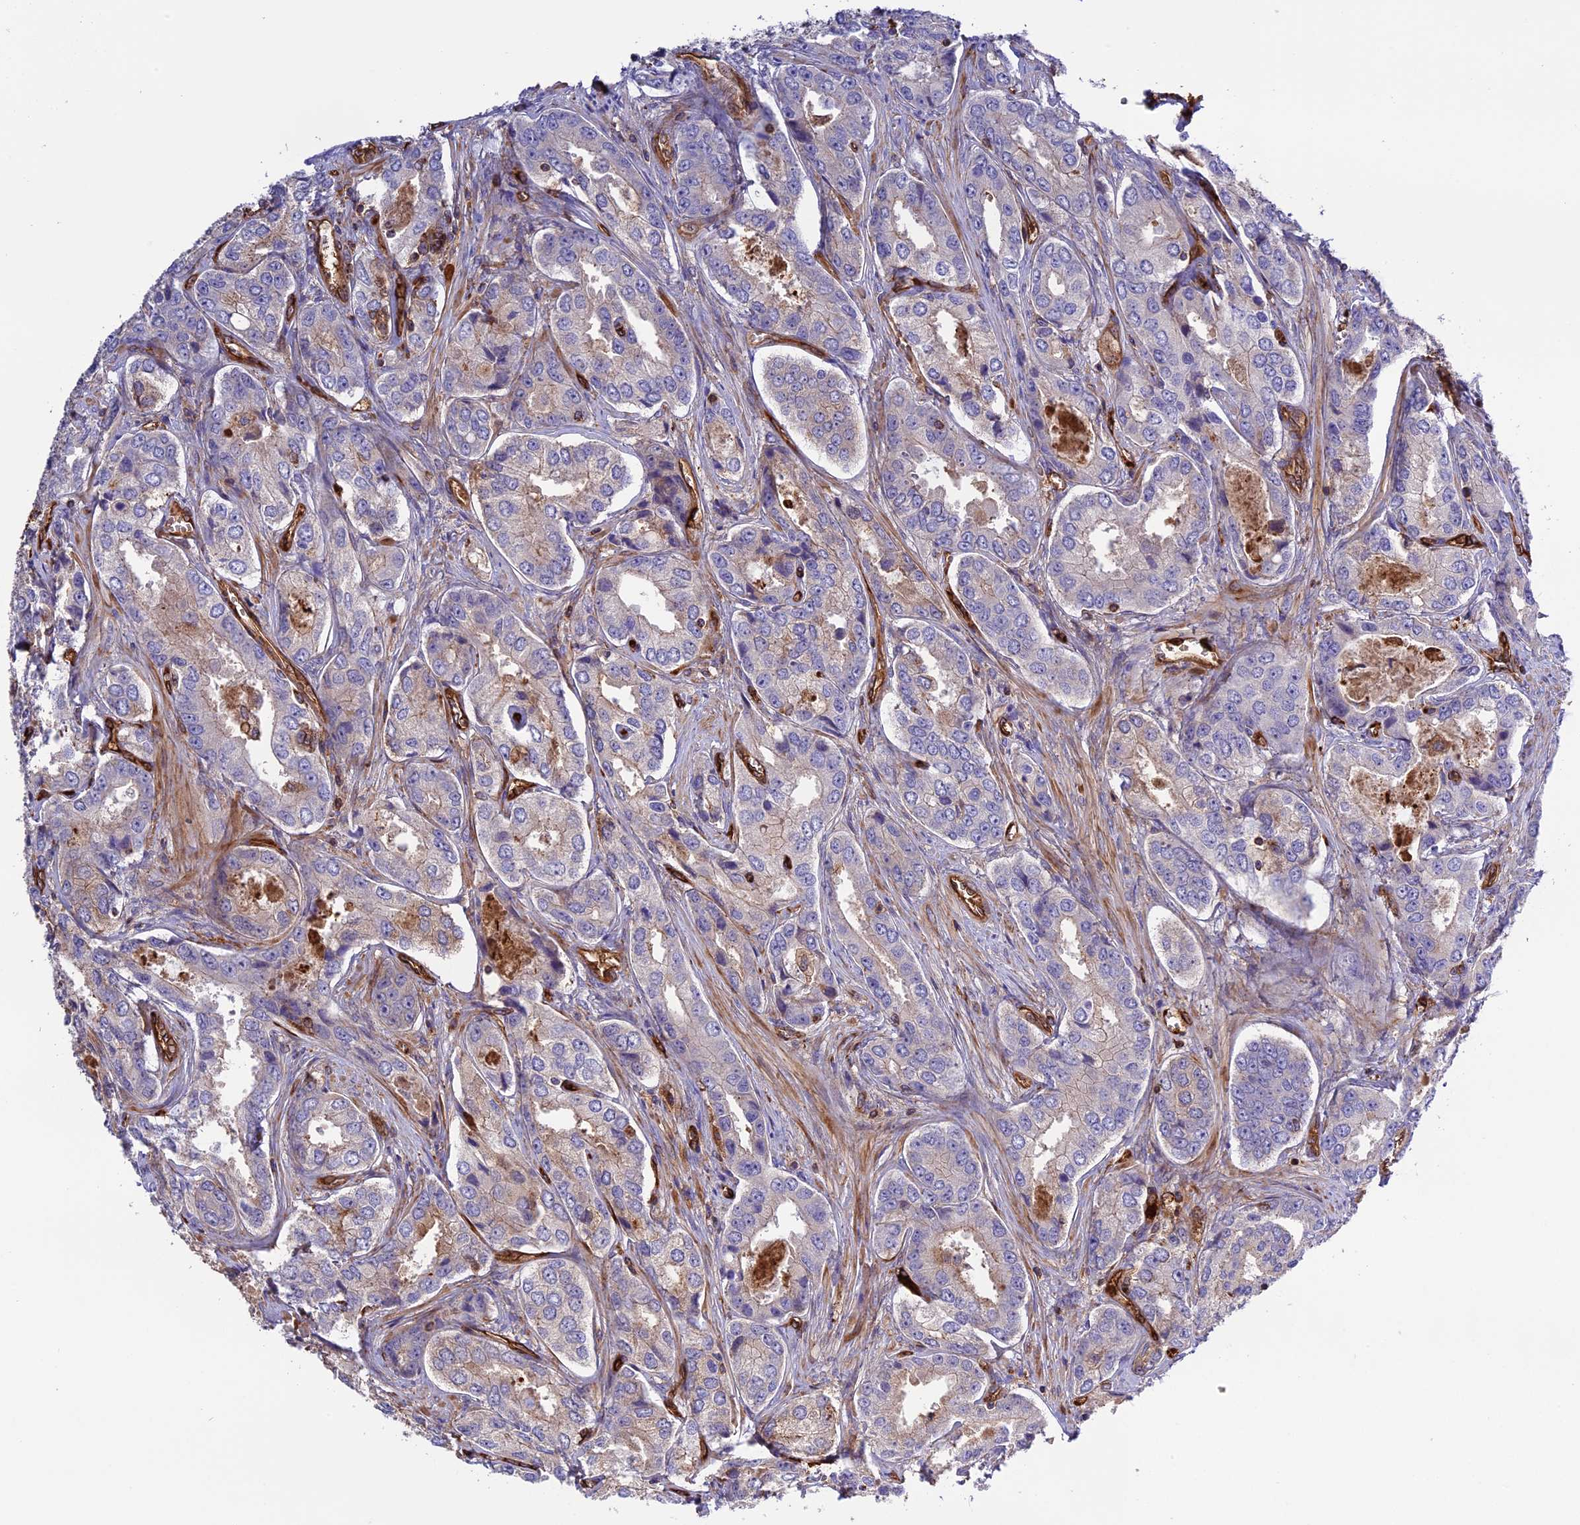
{"staining": {"intensity": "negative", "quantity": "none", "location": "none"}, "tissue": "prostate cancer", "cell_type": "Tumor cells", "image_type": "cancer", "snomed": [{"axis": "morphology", "description": "Adenocarcinoma, Low grade"}, {"axis": "topography", "description": "Prostate"}], "caption": "Histopathology image shows no protein expression in tumor cells of adenocarcinoma (low-grade) (prostate) tissue.", "gene": "CD99L2", "patient": {"sex": "male", "age": 68}}